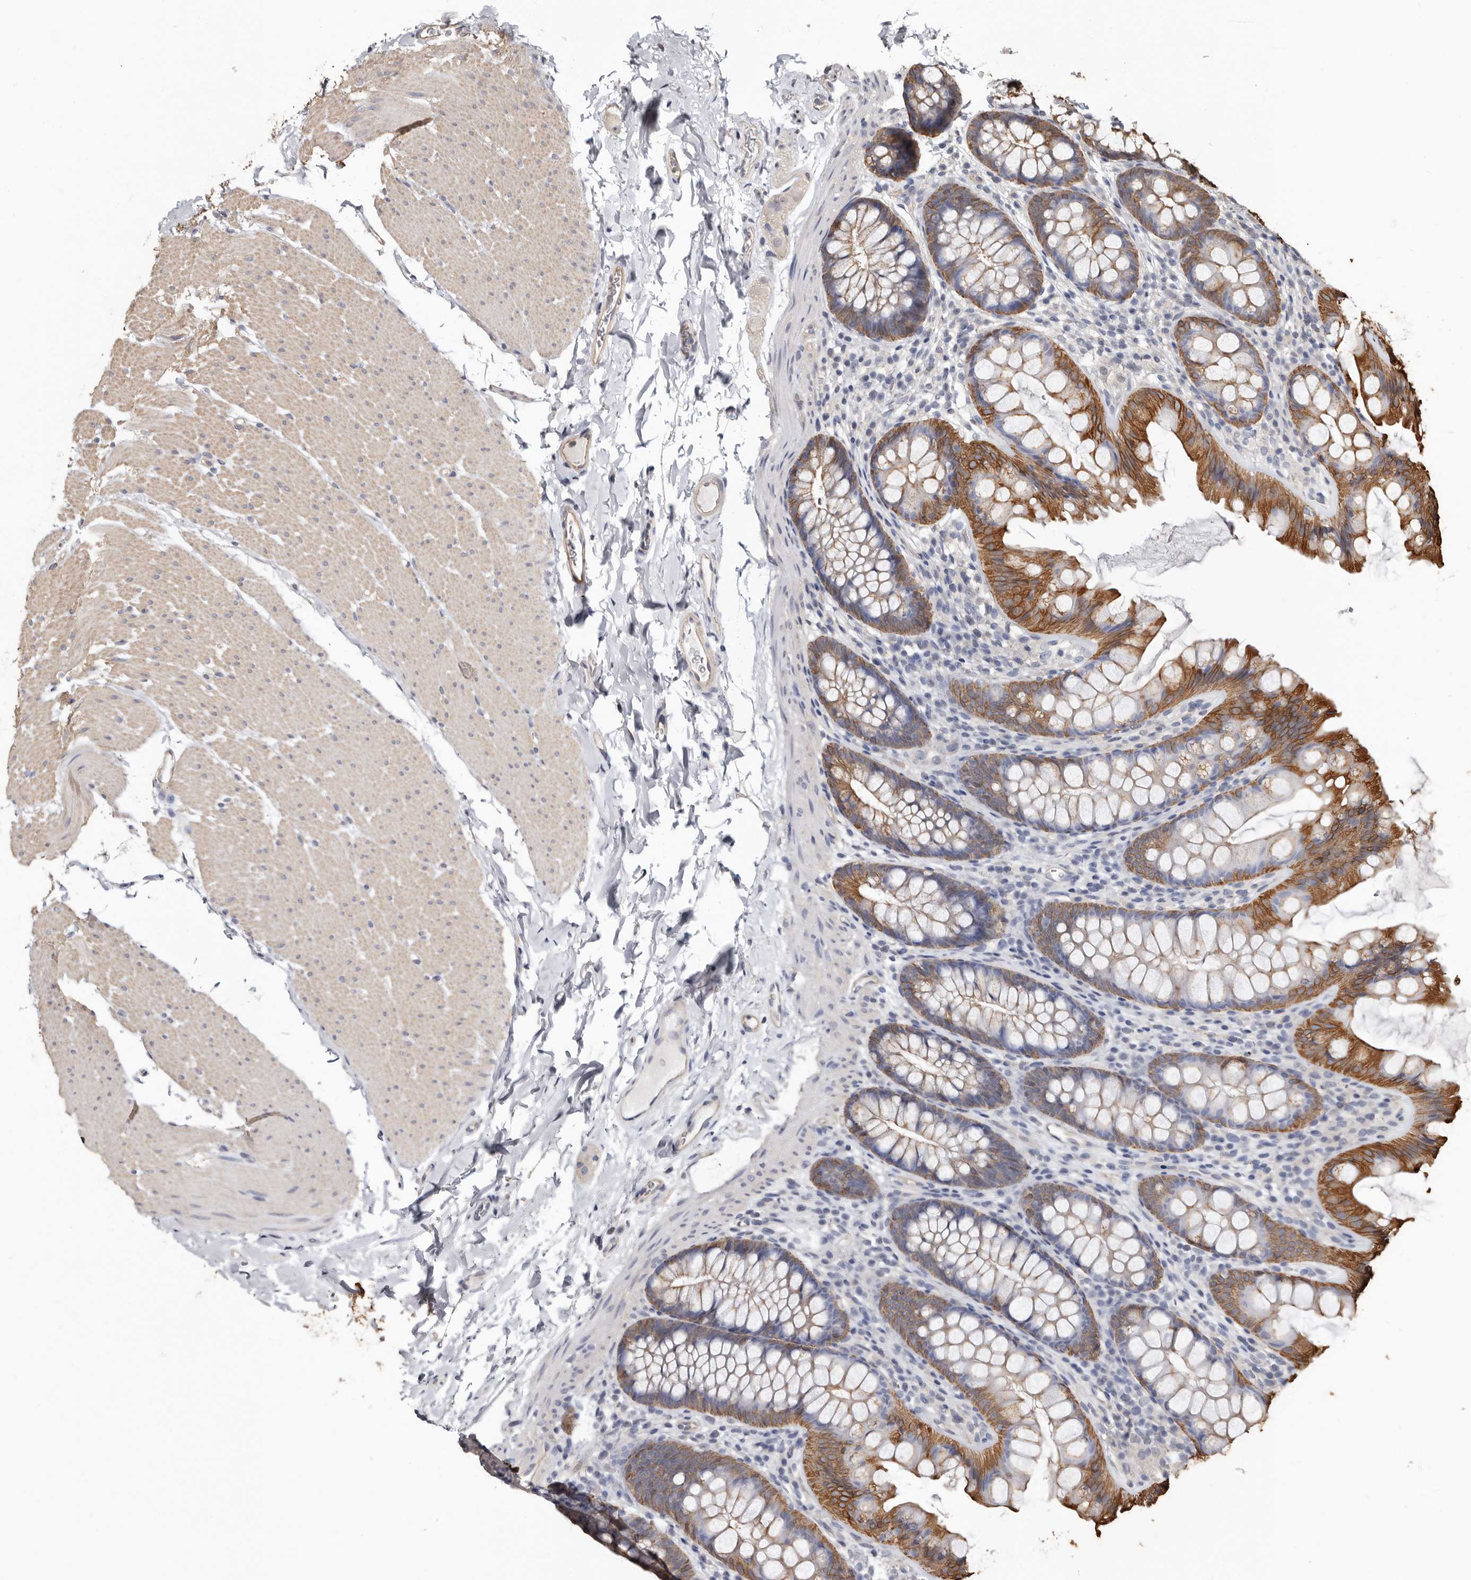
{"staining": {"intensity": "weak", "quantity": "25%-75%", "location": "cytoplasmic/membranous"}, "tissue": "colon", "cell_type": "Endothelial cells", "image_type": "normal", "snomed": [{"axis": "morphology", "description": "Normal tissue, NOS"}, {"axis": "topography", "description": "Colon"}], "caption": "Immunohistochemical staining of benign human colon exhibits weak cytoplasmic/membranous protein staining in approximately 25%-75% of endothelial cells.", "gene": "MRPL18", "patient": {"sex": "female", "age": 62}}